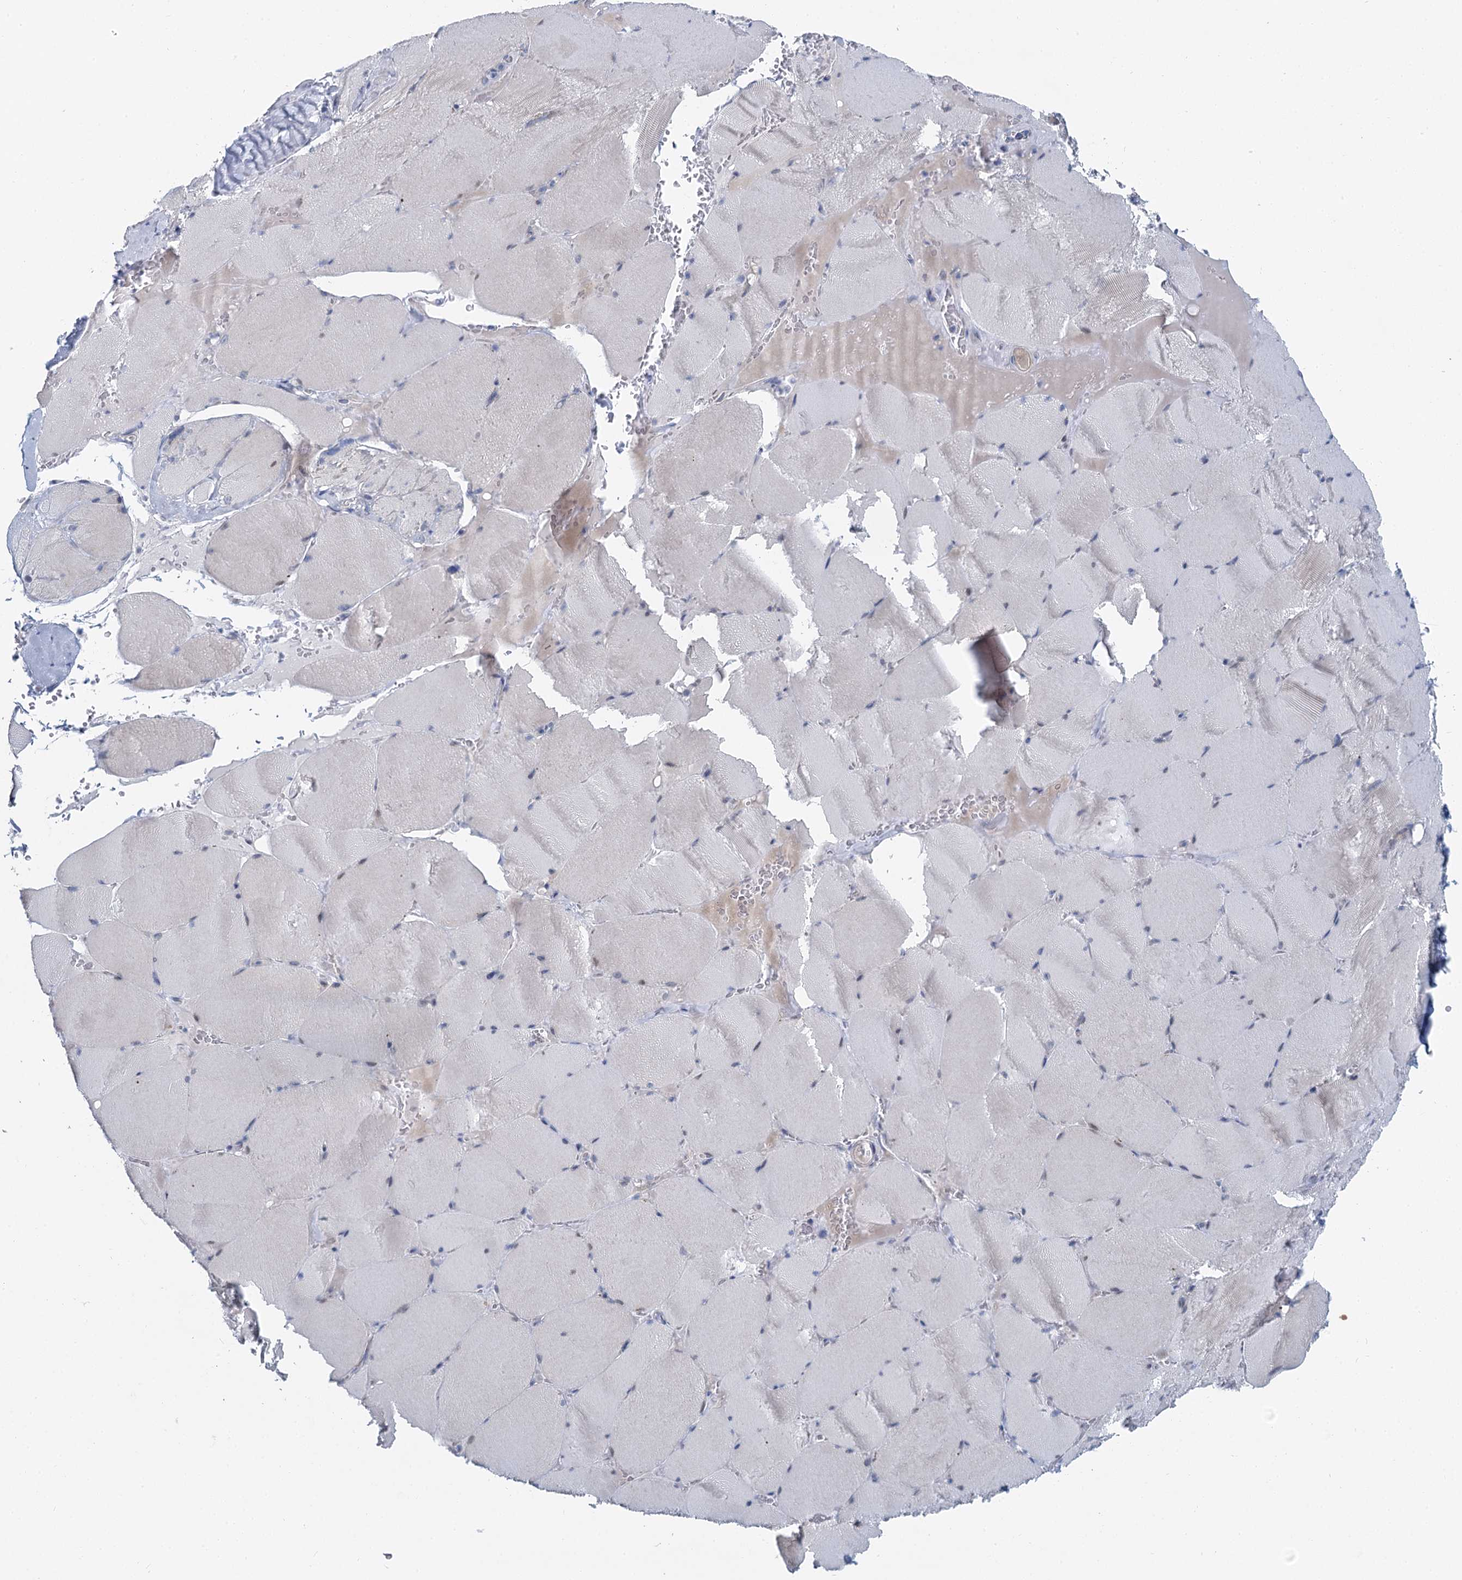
{"staining": {"intensity": "negative", "quantity": "none", "location": "none"}, "tissue": "skeletal muscle", "cell_type": "Myocytes", "image_type": "normal", "snomed": [{"axis": "morphology", "description": "Normal tissue, NOS"}, {"axis": "topography", "description": "Skeletal muscle"}, {"axis": "topography", "description": "Head-Neck"}], "caption": "The micrograph demonstrates no staining of myocytes in unremarkable skeletal muscle. The staining was performed using DAB (3,3'-diaminobenzidine) to visualize the protein expression in brown, while the nuclei were stained in blue with hematoxylin (Magnification: 20x).", "gene": "ACRBP", "patient": {"sex": "male", "age": 66}}